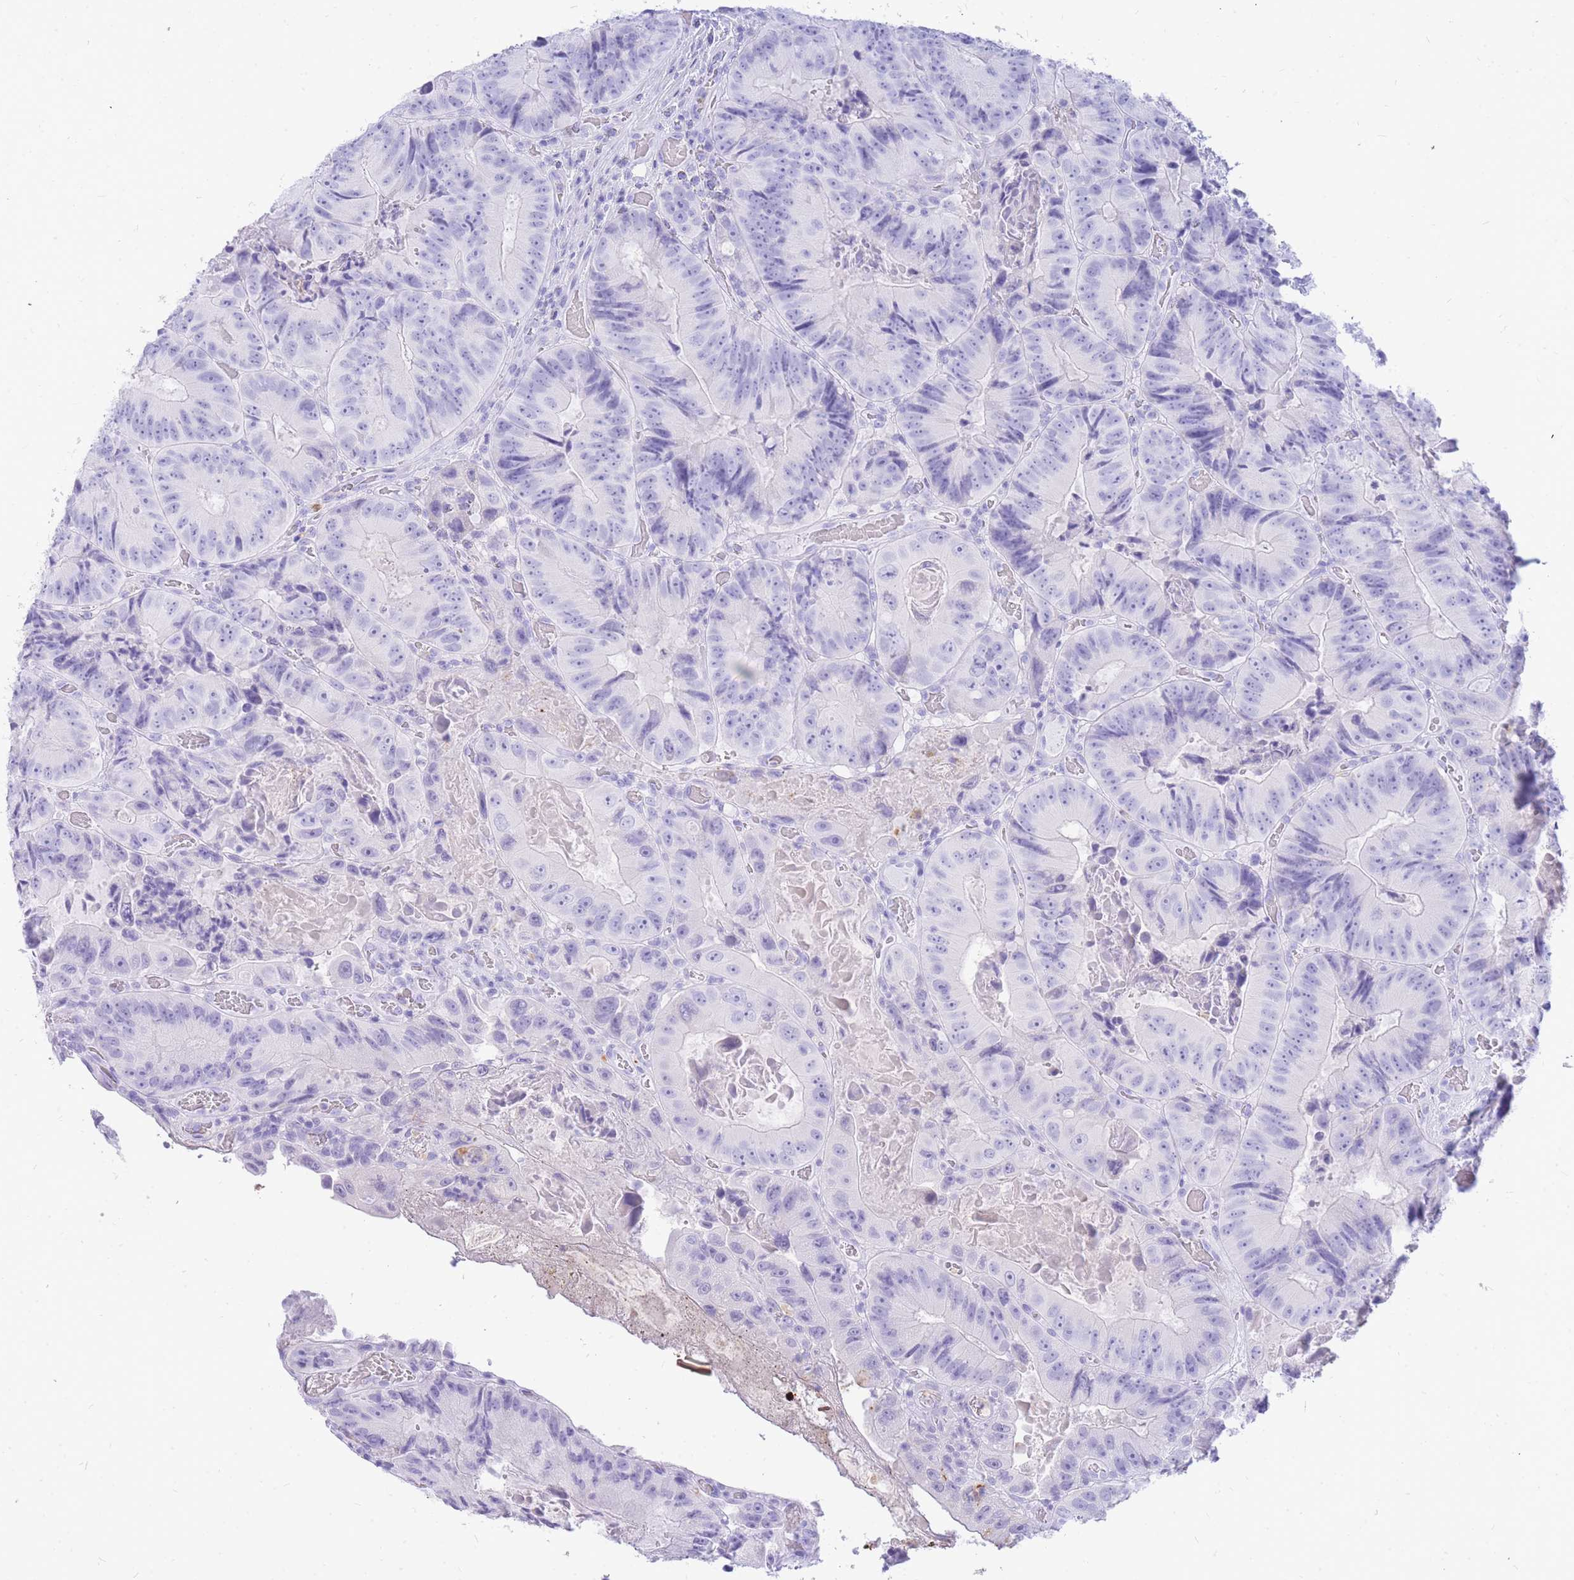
{"staining": {"intensity": "negative", "quantity": "none", "location": "none"}, "tissue": "colorectal cancer", "cell_type": "Tumor cells", "image_type": "cancer", "snomed": [{"axis": "morphology", "description": "Adenocarcinoma, NOS"}, {"axis": "topography", "description": "Colon"}], "caption": "There is no significant positivity in tumor cells of colorectal cancer (adenocarcinoma).", "gene": "HERC1", "patient": {"sex": "female", "age": 86}}